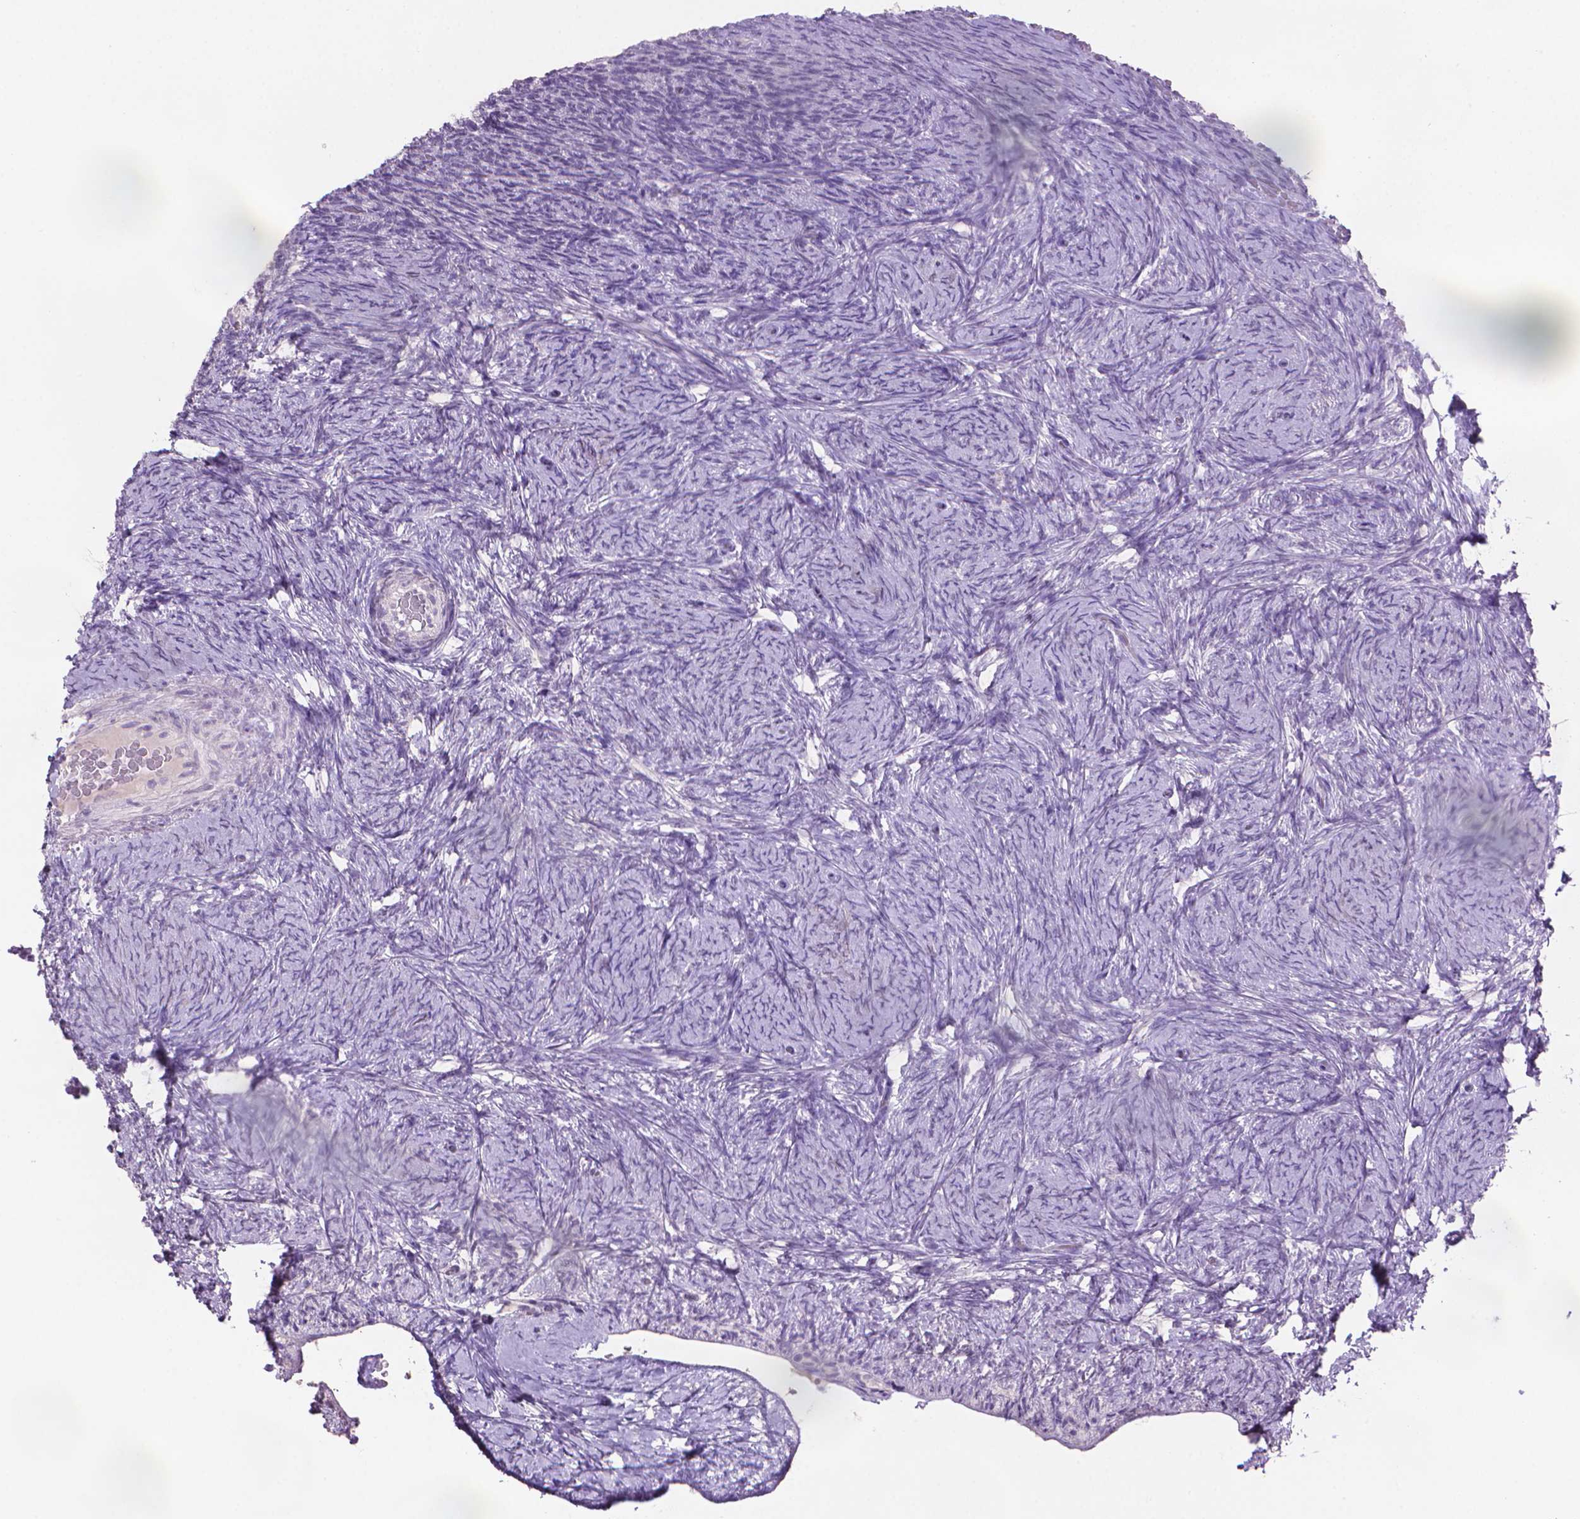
{"staining": {"intensity": "negative", "quantity": "none", "location": "none"}, "tissue": "ovary", "cell_type": "Follicle cells", "image_type": "normal", "snomed": [{"axis": "morphology", "description": "Normal tissue, NOS"}, {"axis": "topography", "description": "Ovary"}], "caption": "DAB (3,3'-diaminobenzidine) immunohistochemical staining of unremarkable human ovary exhibits no significant staining in follicle cells.", "gene": "MUC1", "patient": {"sex": "female", "age": 34}}